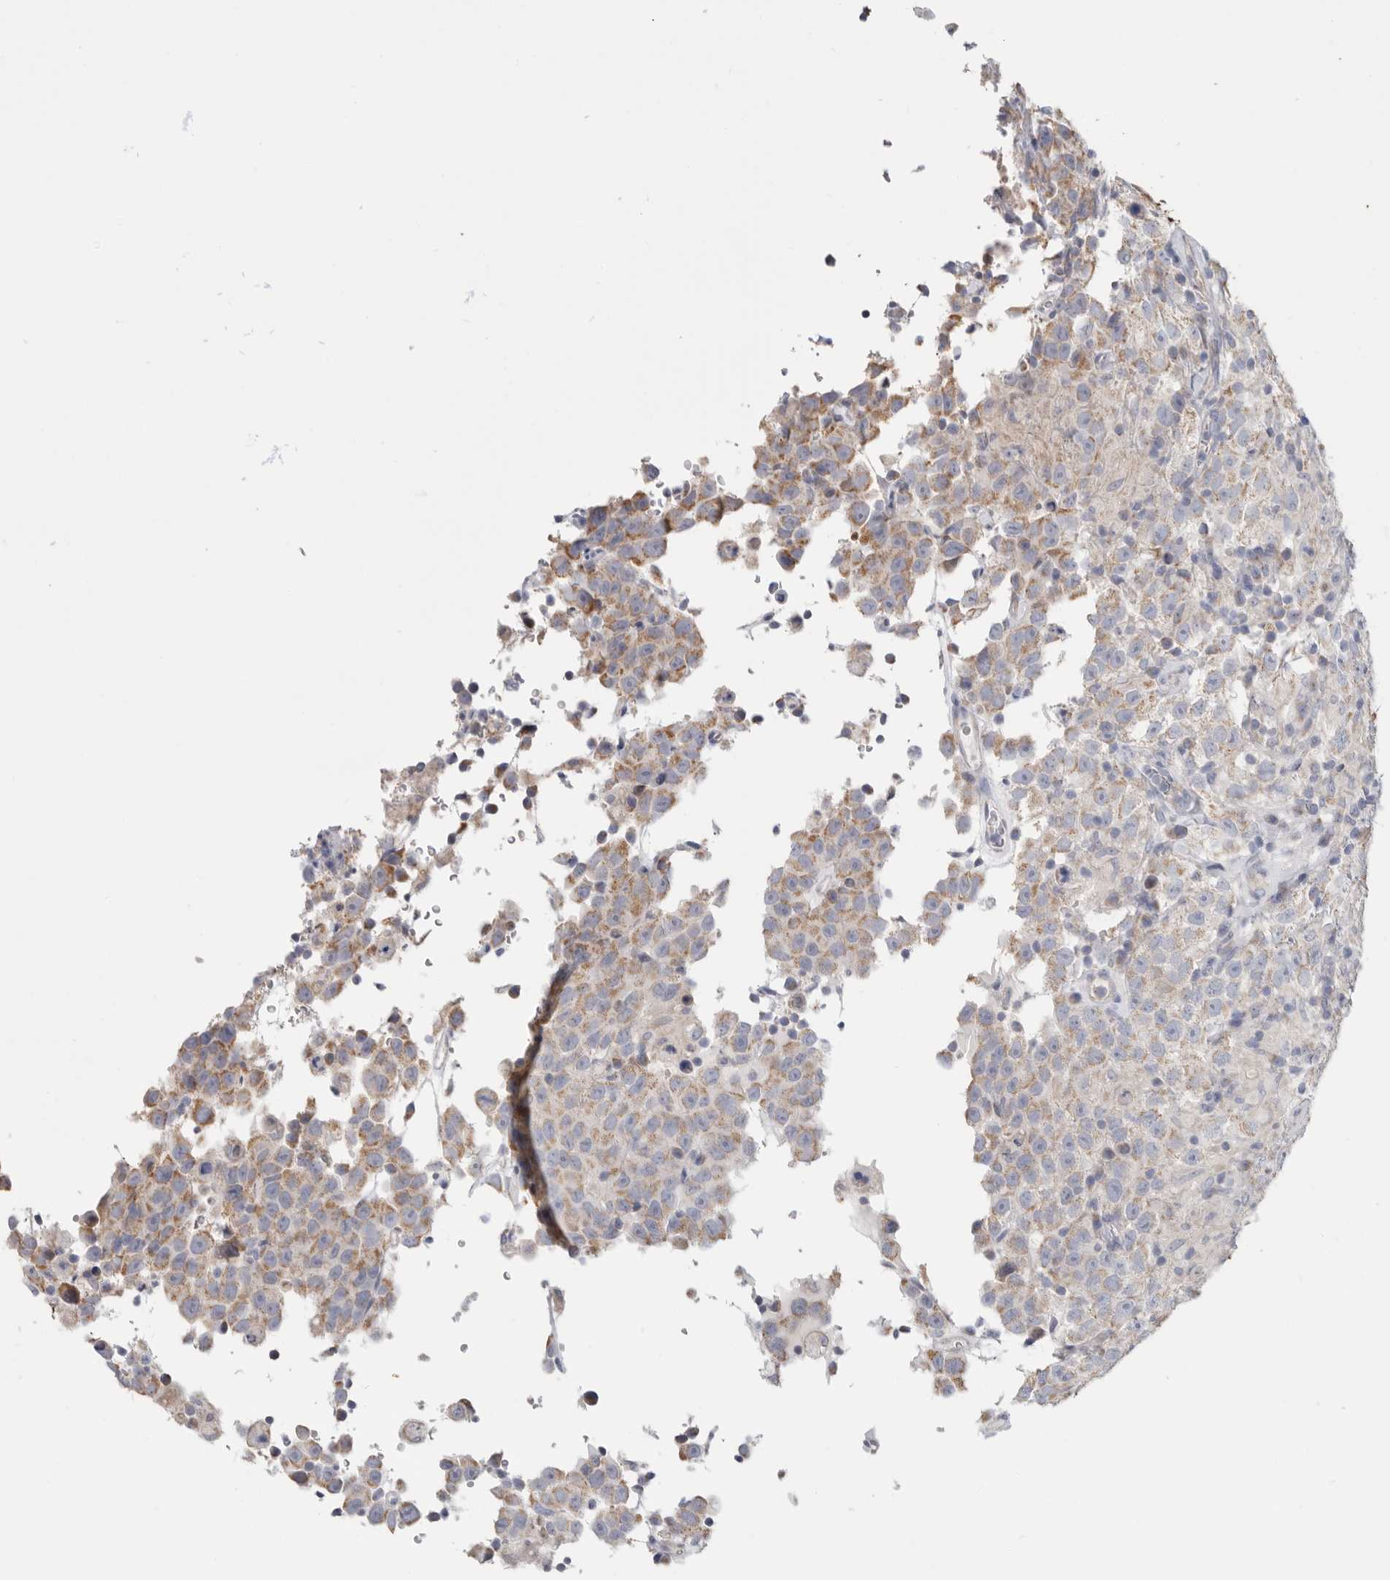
{"staining": {"intensity": "moderate", "quantity": "<25%", "location": "cytoplasmic/membranous"}, "tissue": "testis cancer", "cell_type": "Tumor cells", "image_type": "cancer", "snomed": [{"axis": "morphology", "description": "Seminoma, NOS"}, {"axis": "topography", "description": "Testis"}], "caption": "Seminoma (testis) was stained to show a protein in brown. There is low levels of moderate cytoplasmic/membranous positivity in approximately <25% of tumor cells.", "gene": "MTFR1L", "patient": {"sex": "male", "age": 41}}